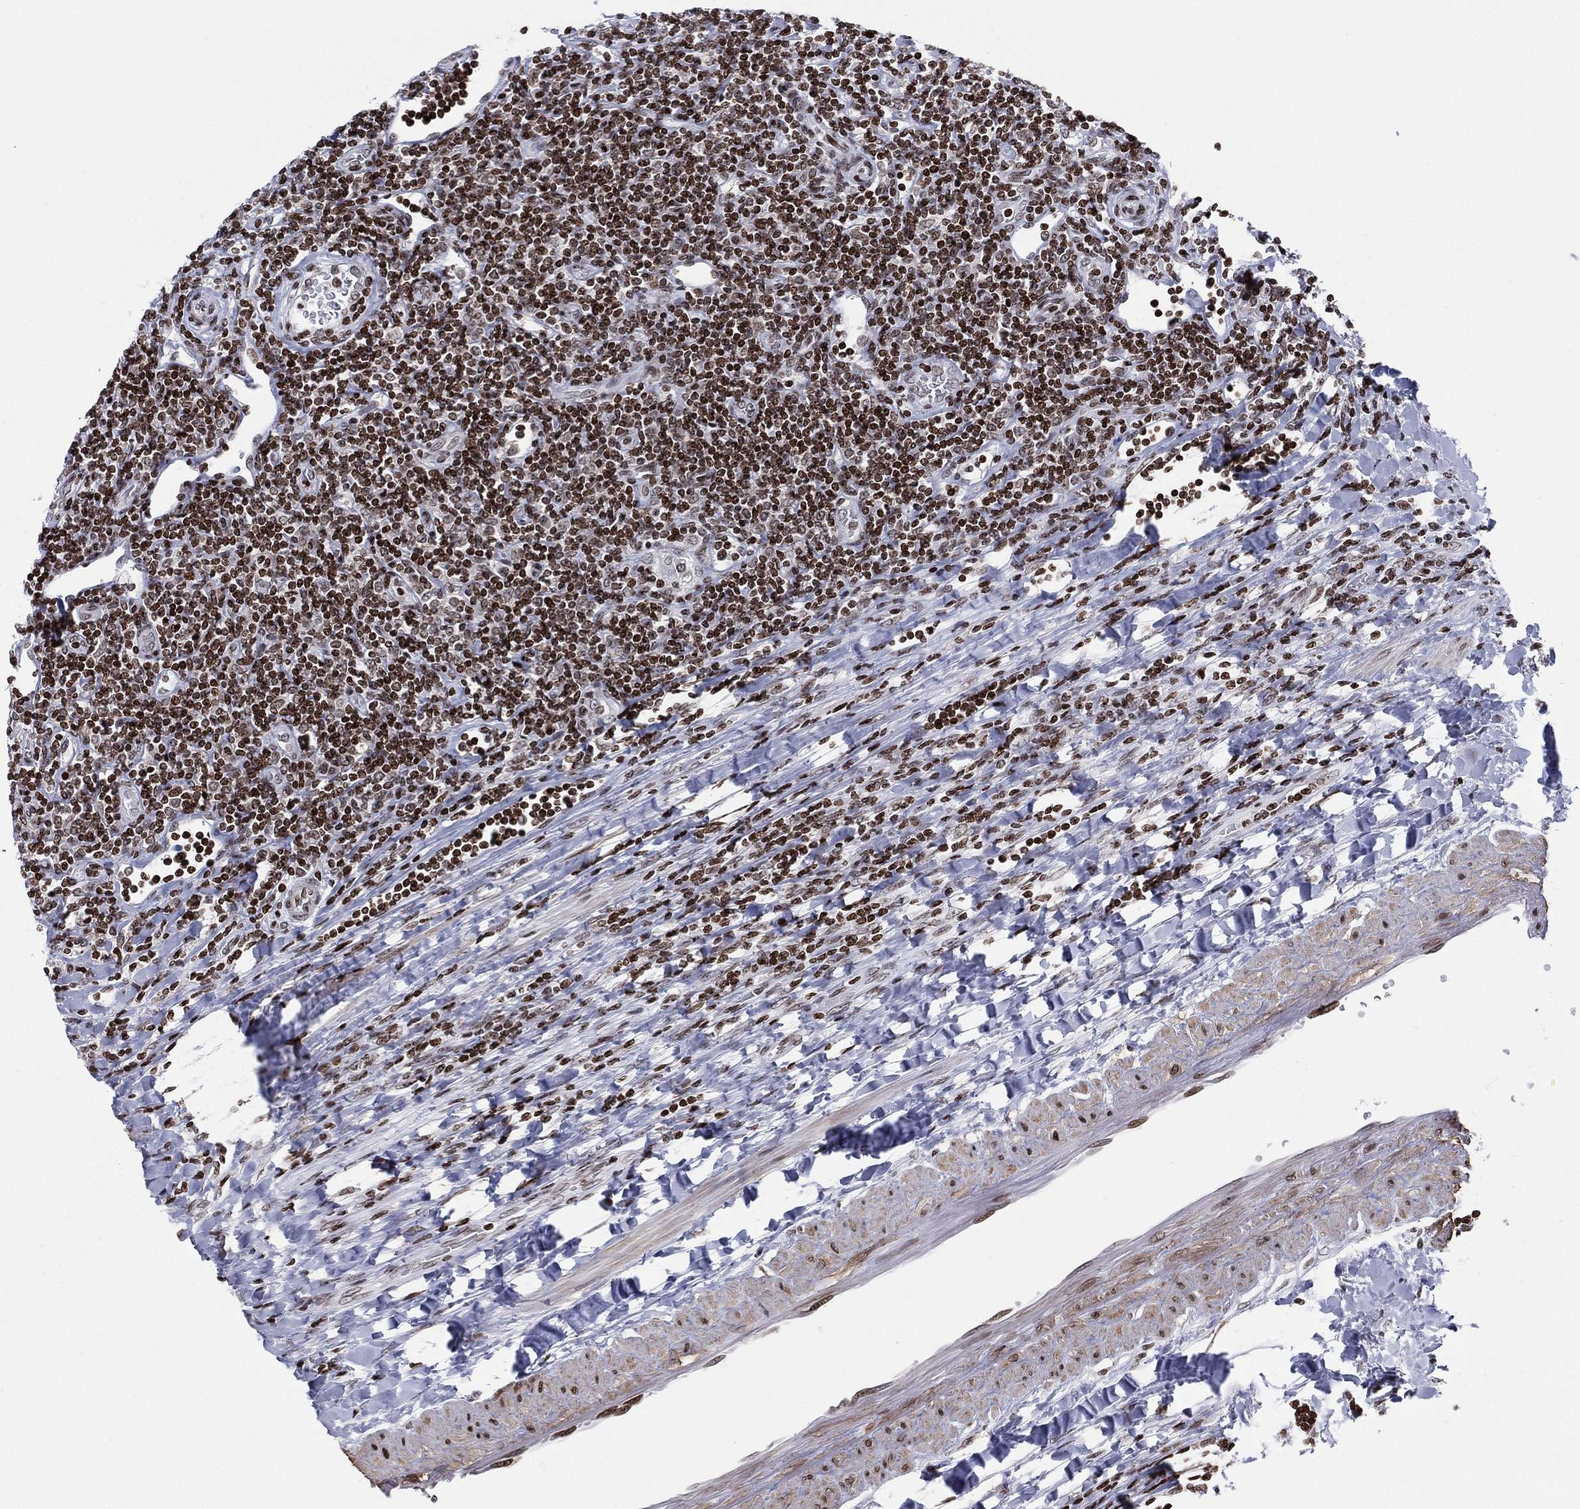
{"staining": {"intensity": "weak", "quantity": "25%-75%", "location": "nuclear"}, "tissue": "lymphoma", "cell_type": "Tumor cells", "image_type": "cancer", "snomed": [{"axis": "morphology", "description": "Hodgkin's disease, NOS"}, {"axis": "topography", "description": "Lymph node"}], "caption": "A photomicrograph showing weak nuclear staining in approximately 25%-75% of tumor cells in lymphoma, as visualized by brown immunohistochemical staining.", "gene": "MFSD14A", "patient": {"sex": "male", "age": 40}}